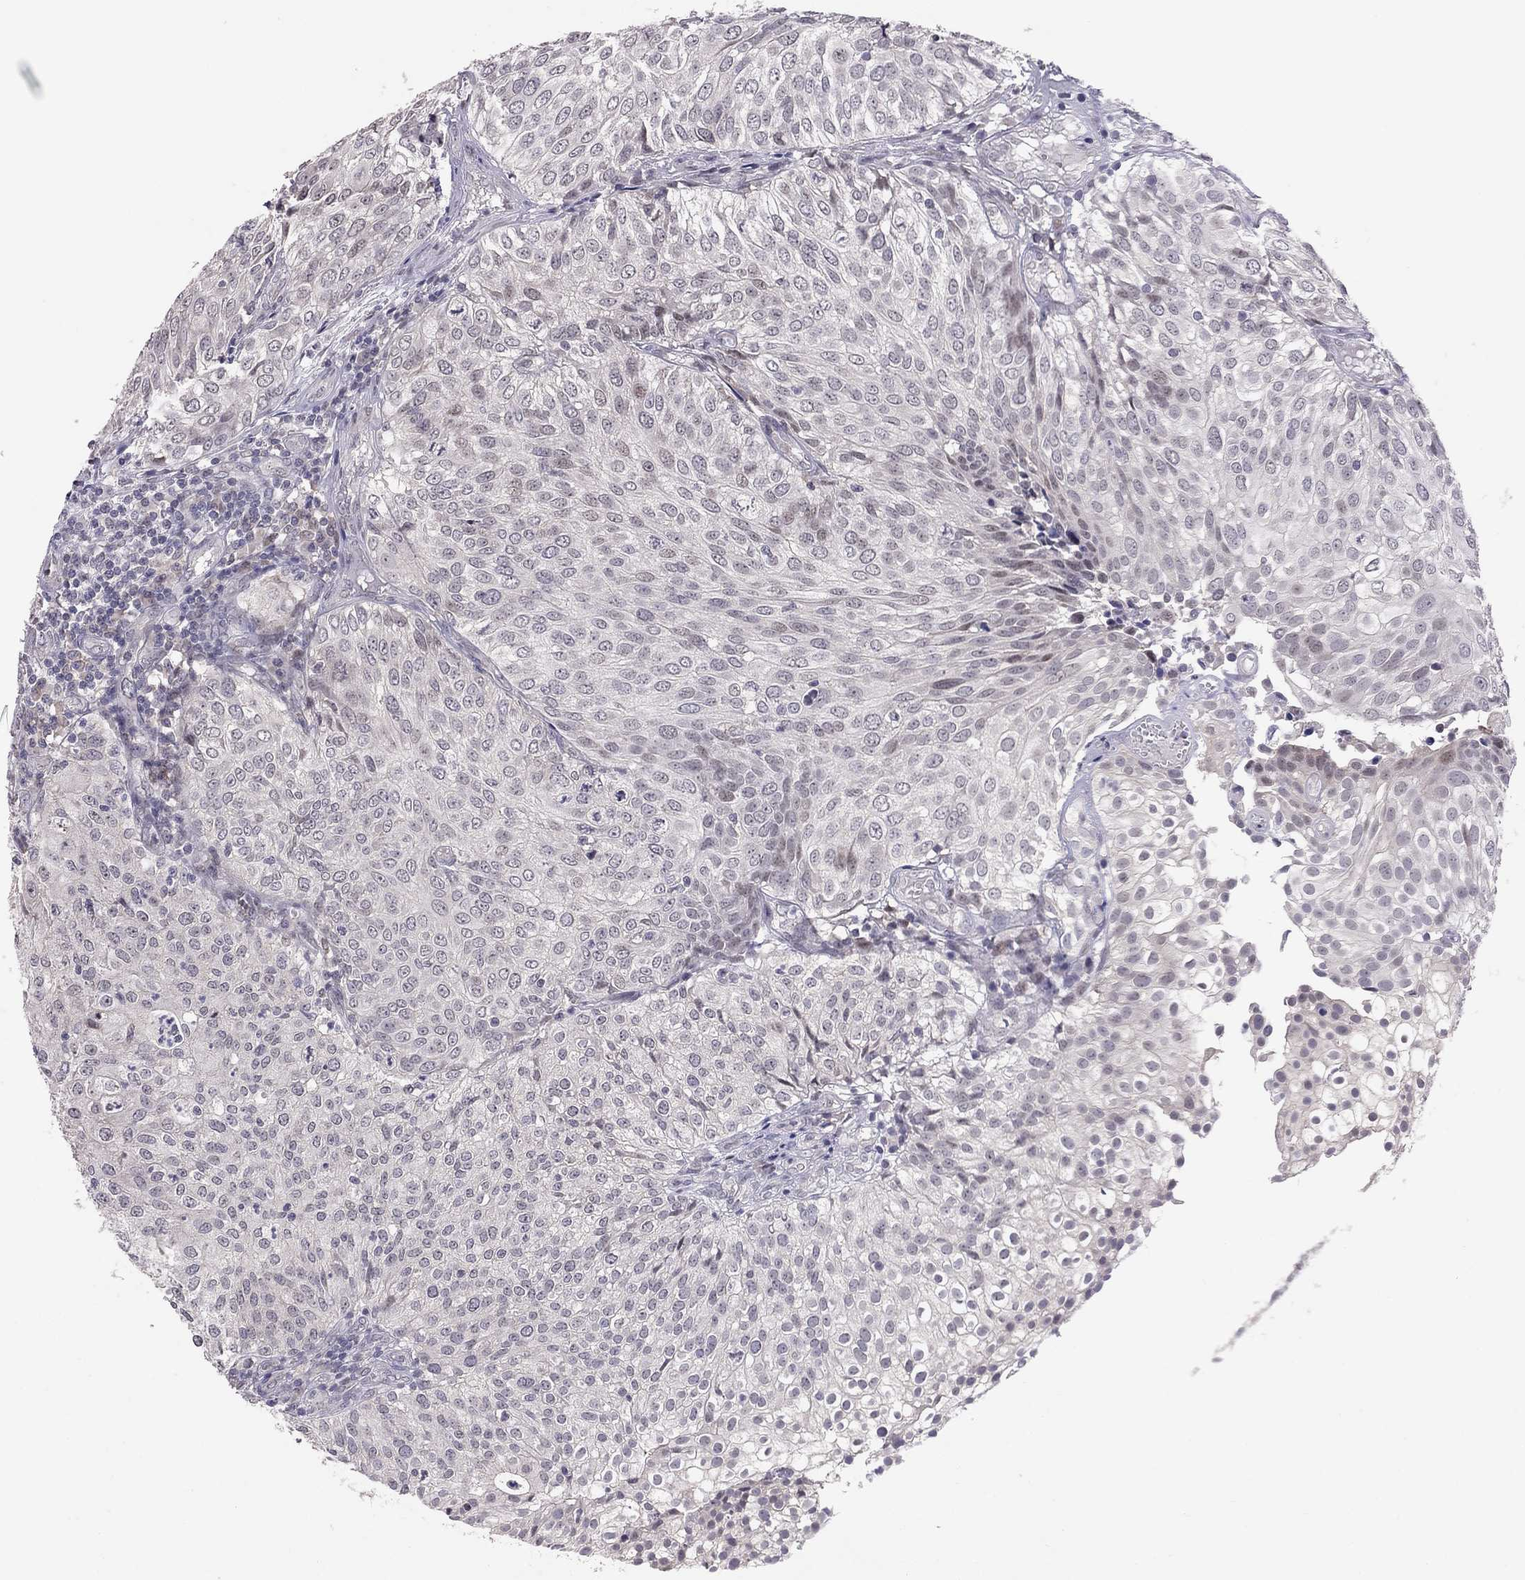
{"staining": {"intensity": "negative", "quantity": "none", "location": "none"}, "tissue": "urothelial cancer", "cell_type": "Tumor cells", "image_type": "cancer", "snomed": [{"axis": "morphology", "description": "Urothelial carcinoma, High grade"}, {"axis": "topography", "description": "Urinary bladder"}], "caption": "The histopathology image shows no staining of tumor cells in urothelial carcinoma (high-grade). (Stains: DAB immunohistochemistry (IHC) with hematoxylin counter stain, Microscopy: brightfield microscopy at high magnification).", "gene": "HSF2BP", "patient": {"sex": "female", "age": 79}}